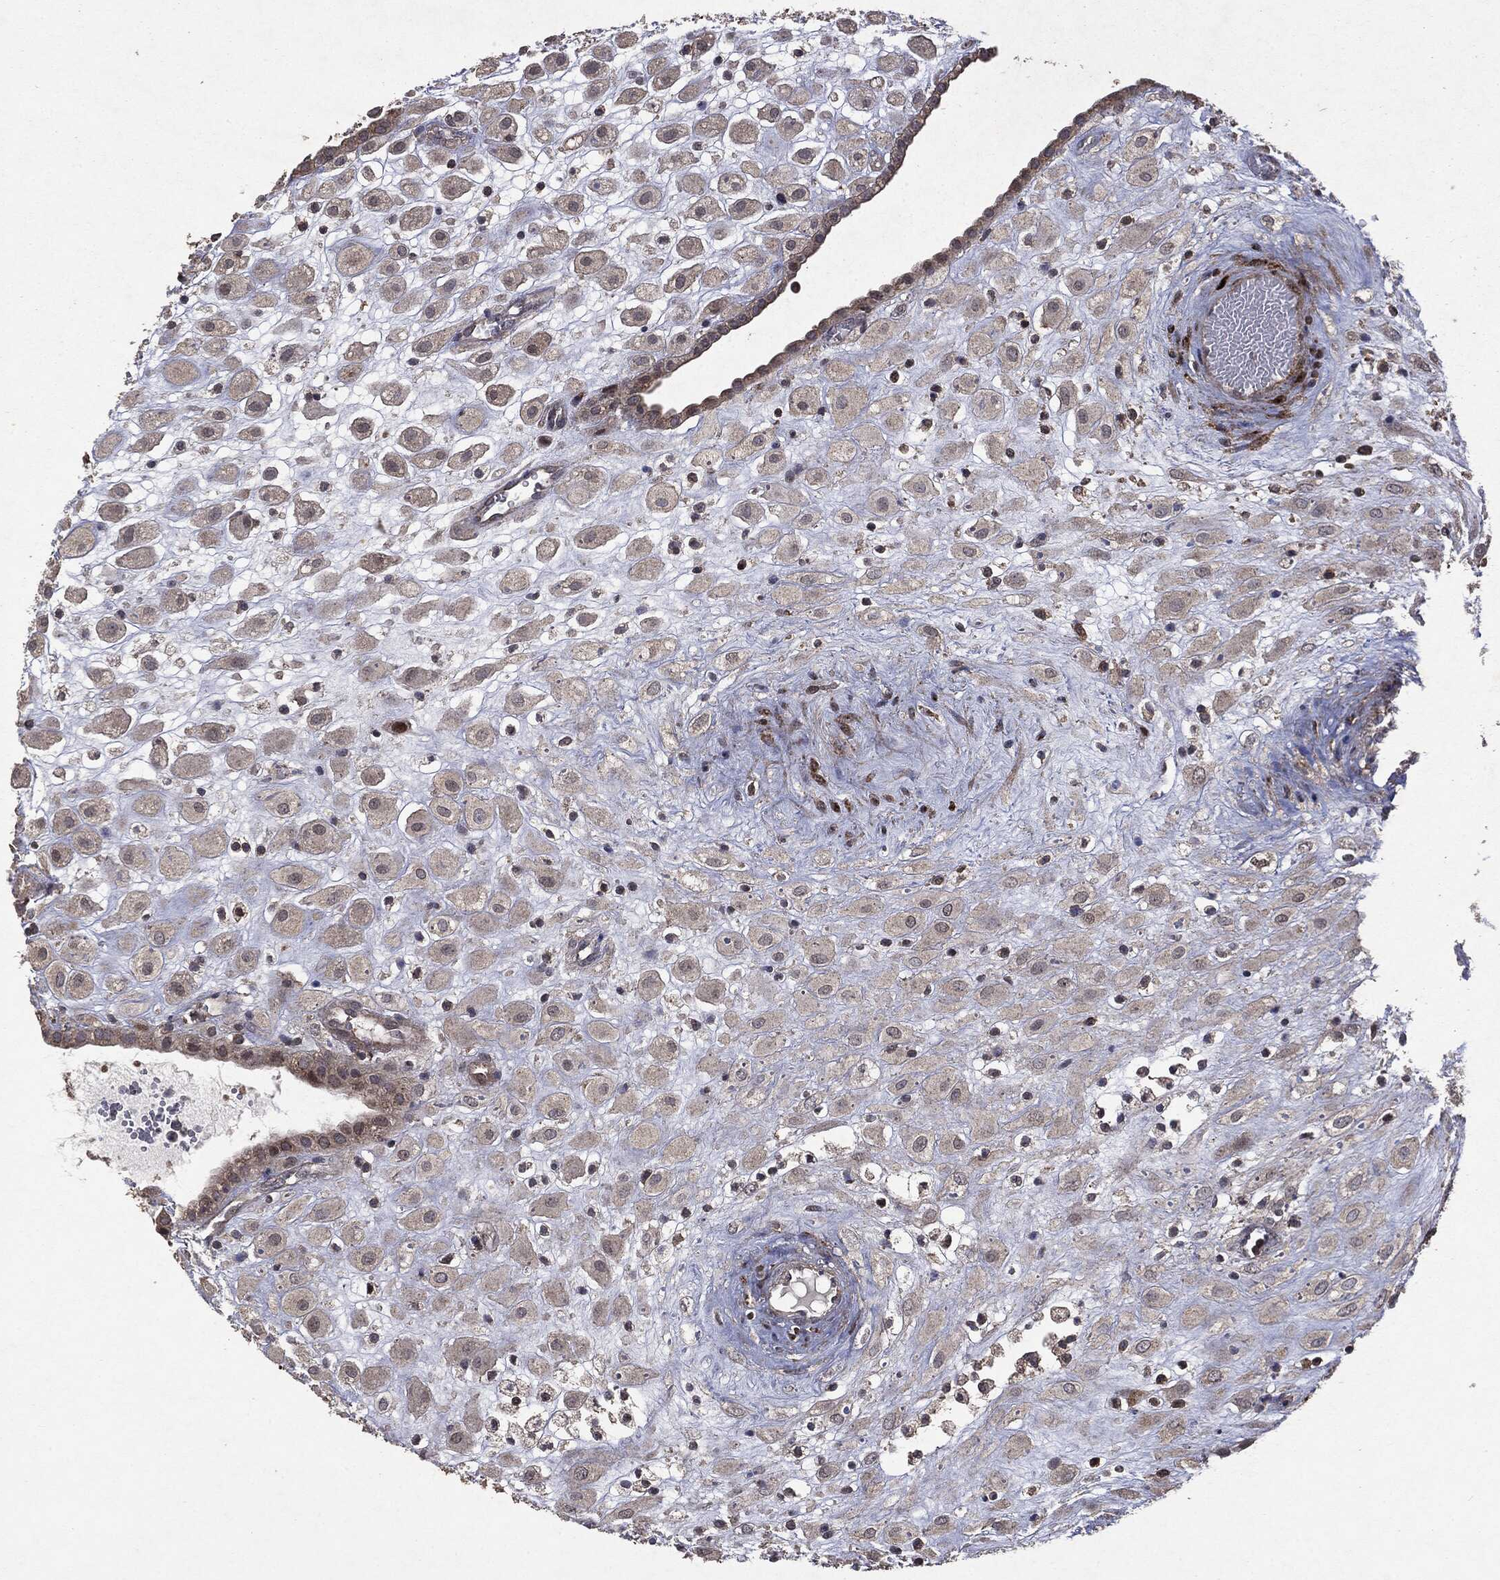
{"staining": {"intensity": "strong", "quantity": "<25%", "location": "nuclear"}, "tissue": "placenta", "cell_type": "Decidual cells", "image_type": "normal", "snomed": [{"axis": "morphology", "description": "Normal tissue, NOS"}, {"axis": "topography", "description": "Placenta"}], "caption": "Immunohistochemical staining of unremarkable human placenta exhibits <25% levels of strong nuclear protein staining in about <25% of decidual cells. (DAB (3,3'-diaminobenzidine) IHC, brown staining for protein, blue staining for nuclei).", "gene": "PTEN", "patient": {"sex": "female", "age": 24}}